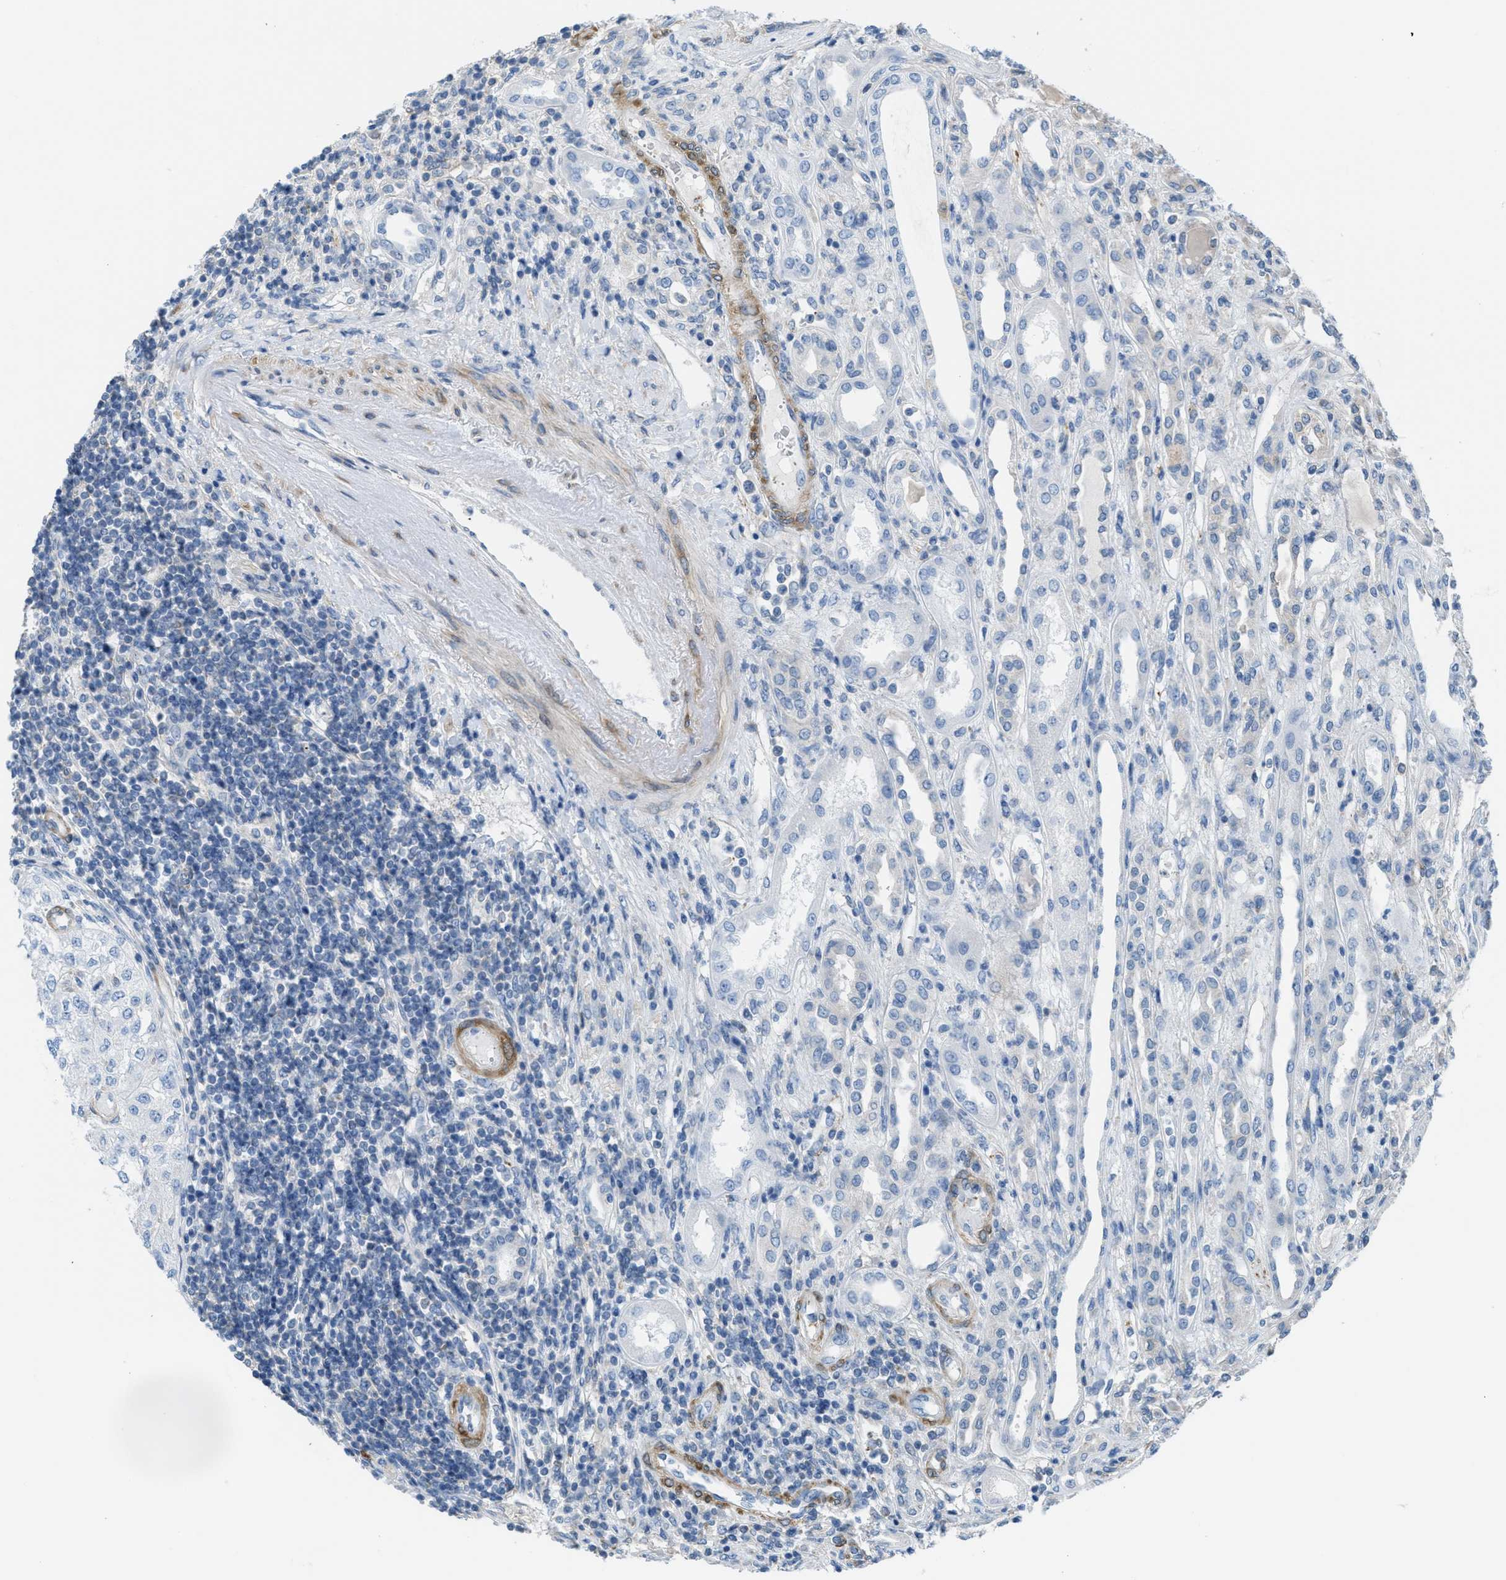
{"staining": {"intensity": "negative", "quantity": "none", "location": "none"}, "tissue": "renal cancer", "cell_type": "Tumor cells", "image_type": "cancer", "snomed": [{"axis": "morphology", "description": "Adenocarcinoma, NOS"}, {"axis": "topography", "description": "Kidney"}], "caption": "A high-resolution photomicrograph shows immunohistochemistry (IHC) staining of adenocarcinoma (renal), which reveals no significant staining in tumor cells.", "gene": "MAPRE2", "patient": {"sex": "female", "age": 54}}